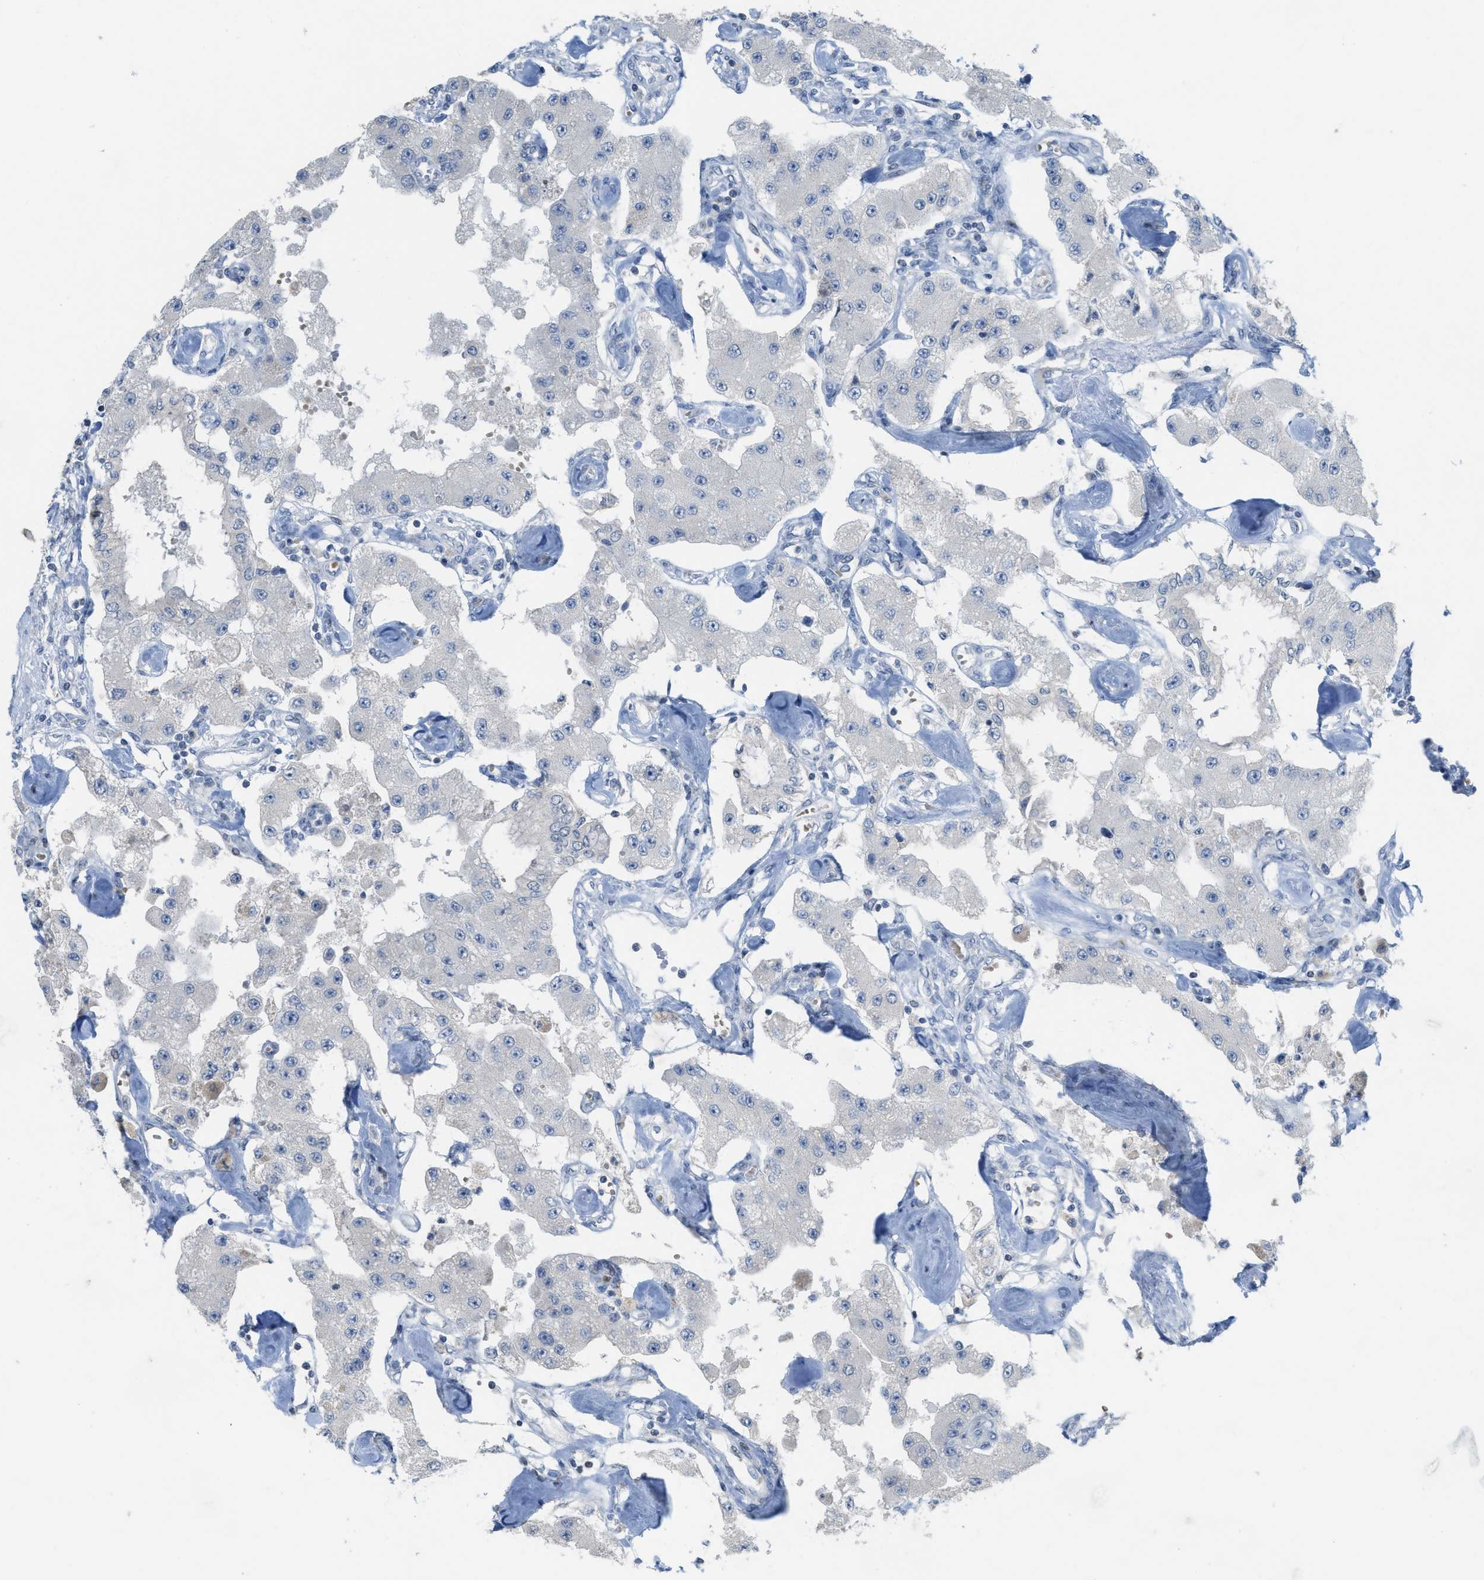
{"staining": {"intensity": "negative", "quantity": "none", "location": "none"}, "tissue": "carcinoid", "cell_type": "Tumor cells", "image_type": "cancer", "snomed": [{"axis": "morphology", "description": "Carcinoid, malignant, NOS"}, {"axis": "topography", "description": "Pancreas"}], "caption": "Tumor cells are negative for protein expression in human carcinoid.", "gene": "TXNDC2", "patient": {"sex": "male", "age": 41}}